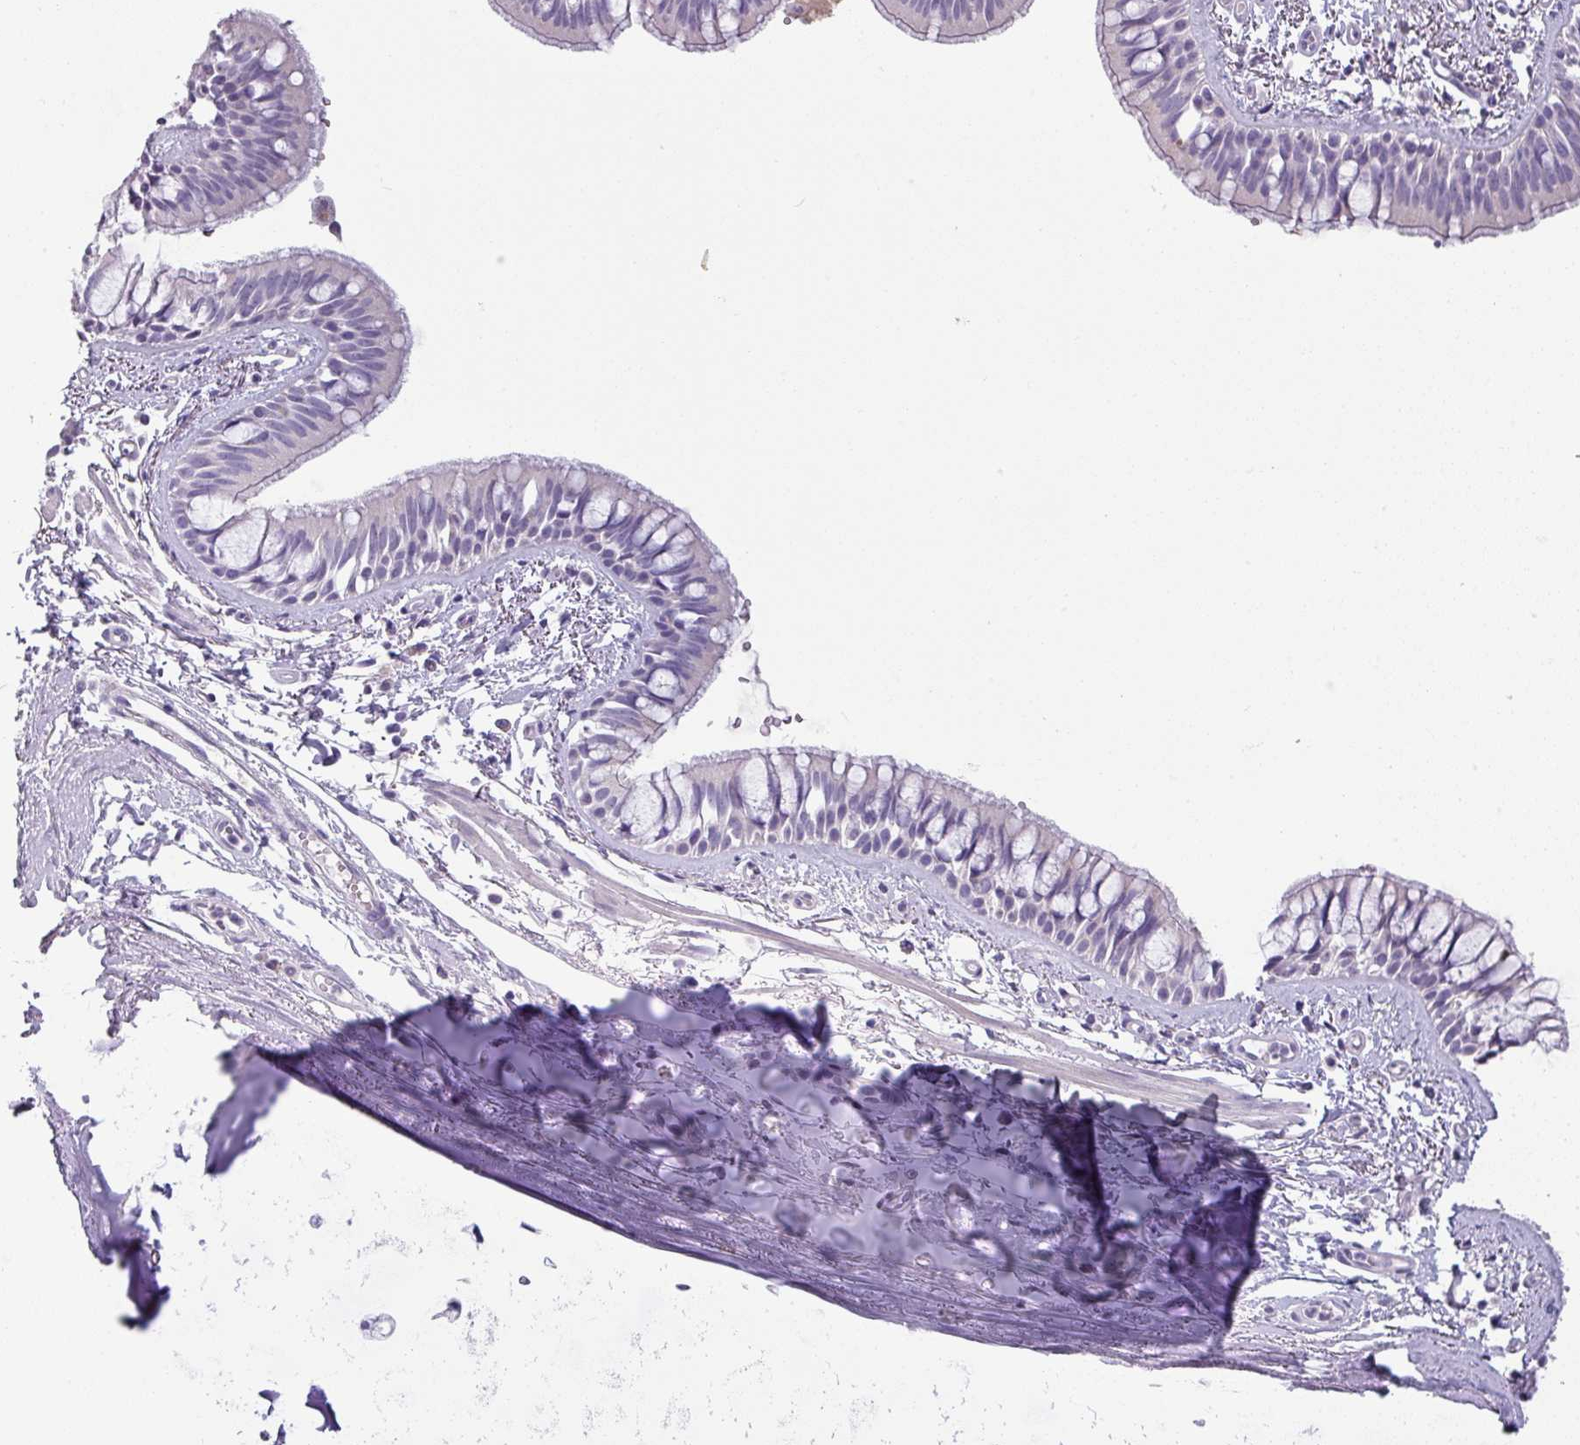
{"staining": {"intensity": "negative", "quantity": "none", "location": "none"}, "tissue": "bronchus", "cell_type": "Respiratory epithelial cells", "image_type": "normal", "snomed": [{"axis": "morphology", "description": "Normal tissue, NOS"}, {"axis": "topography", "description": "Lymph node"}, {"axis": "topography", "description": "Cartilage tissue"}, {"axis": "topography", "description": "Bronchus"}], "caption": "The photomicrograph displays no significant positivity in respiratory epithelial cells of bronchus.", "gene": "SLC26A9", "patient": {"sex": "female", "age": 70}}